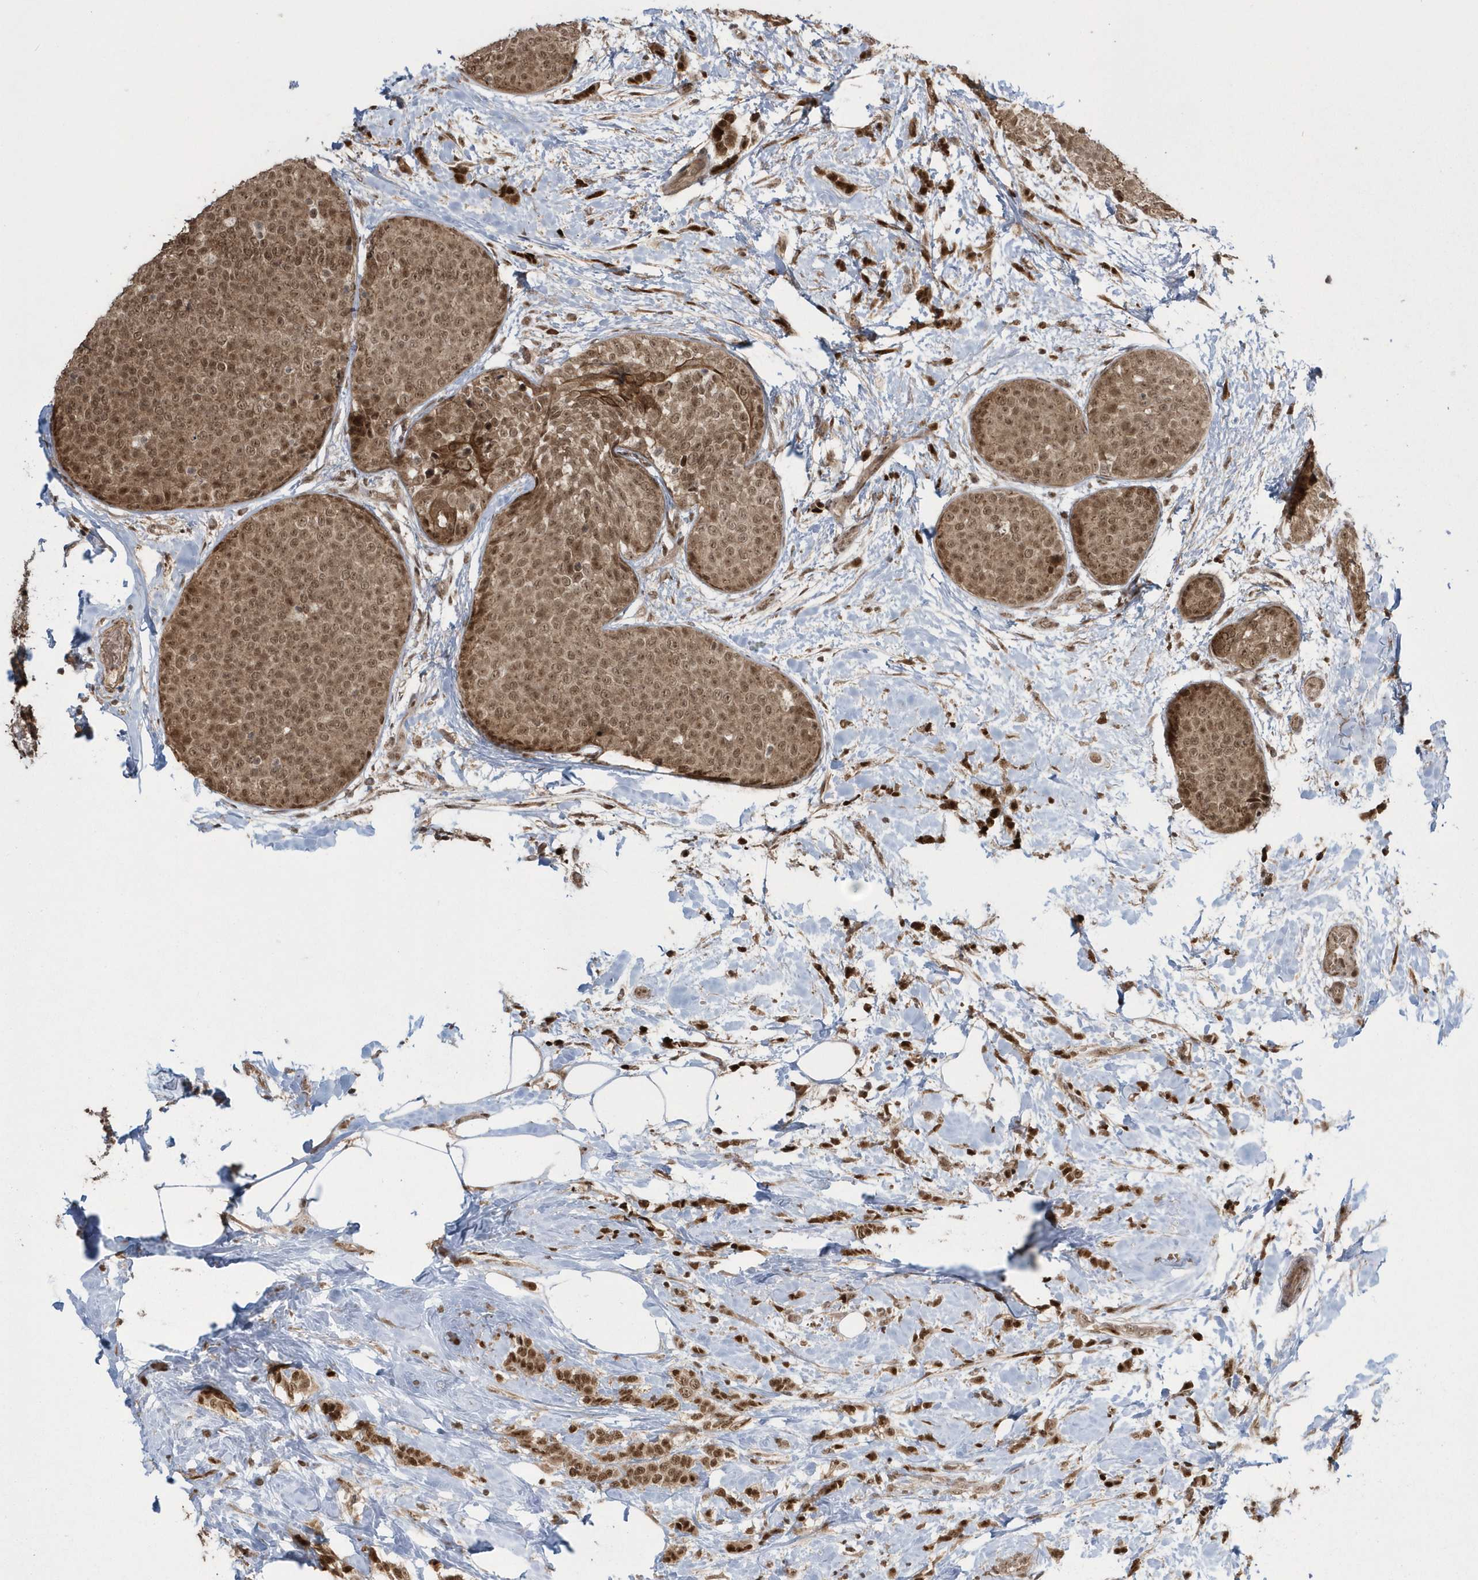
{"staining": {"intensity": "moderate", "quantity": ">75%", "location": "cytoplasmic/membranous,nuclear"}, "tissue": "breast cancer", "cell_type": "Tumor cells", "image_type": "cancer", "snomed": [{"axis": "morphology", "description": "Lobular carcinoma, in situ"}, {"axis": "morphology", "description": "Lobular carcinoma"}, {"axis": "topography", "description": "Breast"}], "caption": "Breast lobular carcinoma tissue demonstrates moderate cytoplasmic/membranous and nuclear expression in approximately >75% of tumor cells", "gene": "EPB41L4A", "patient": {"sex": "female", "age": 41}}